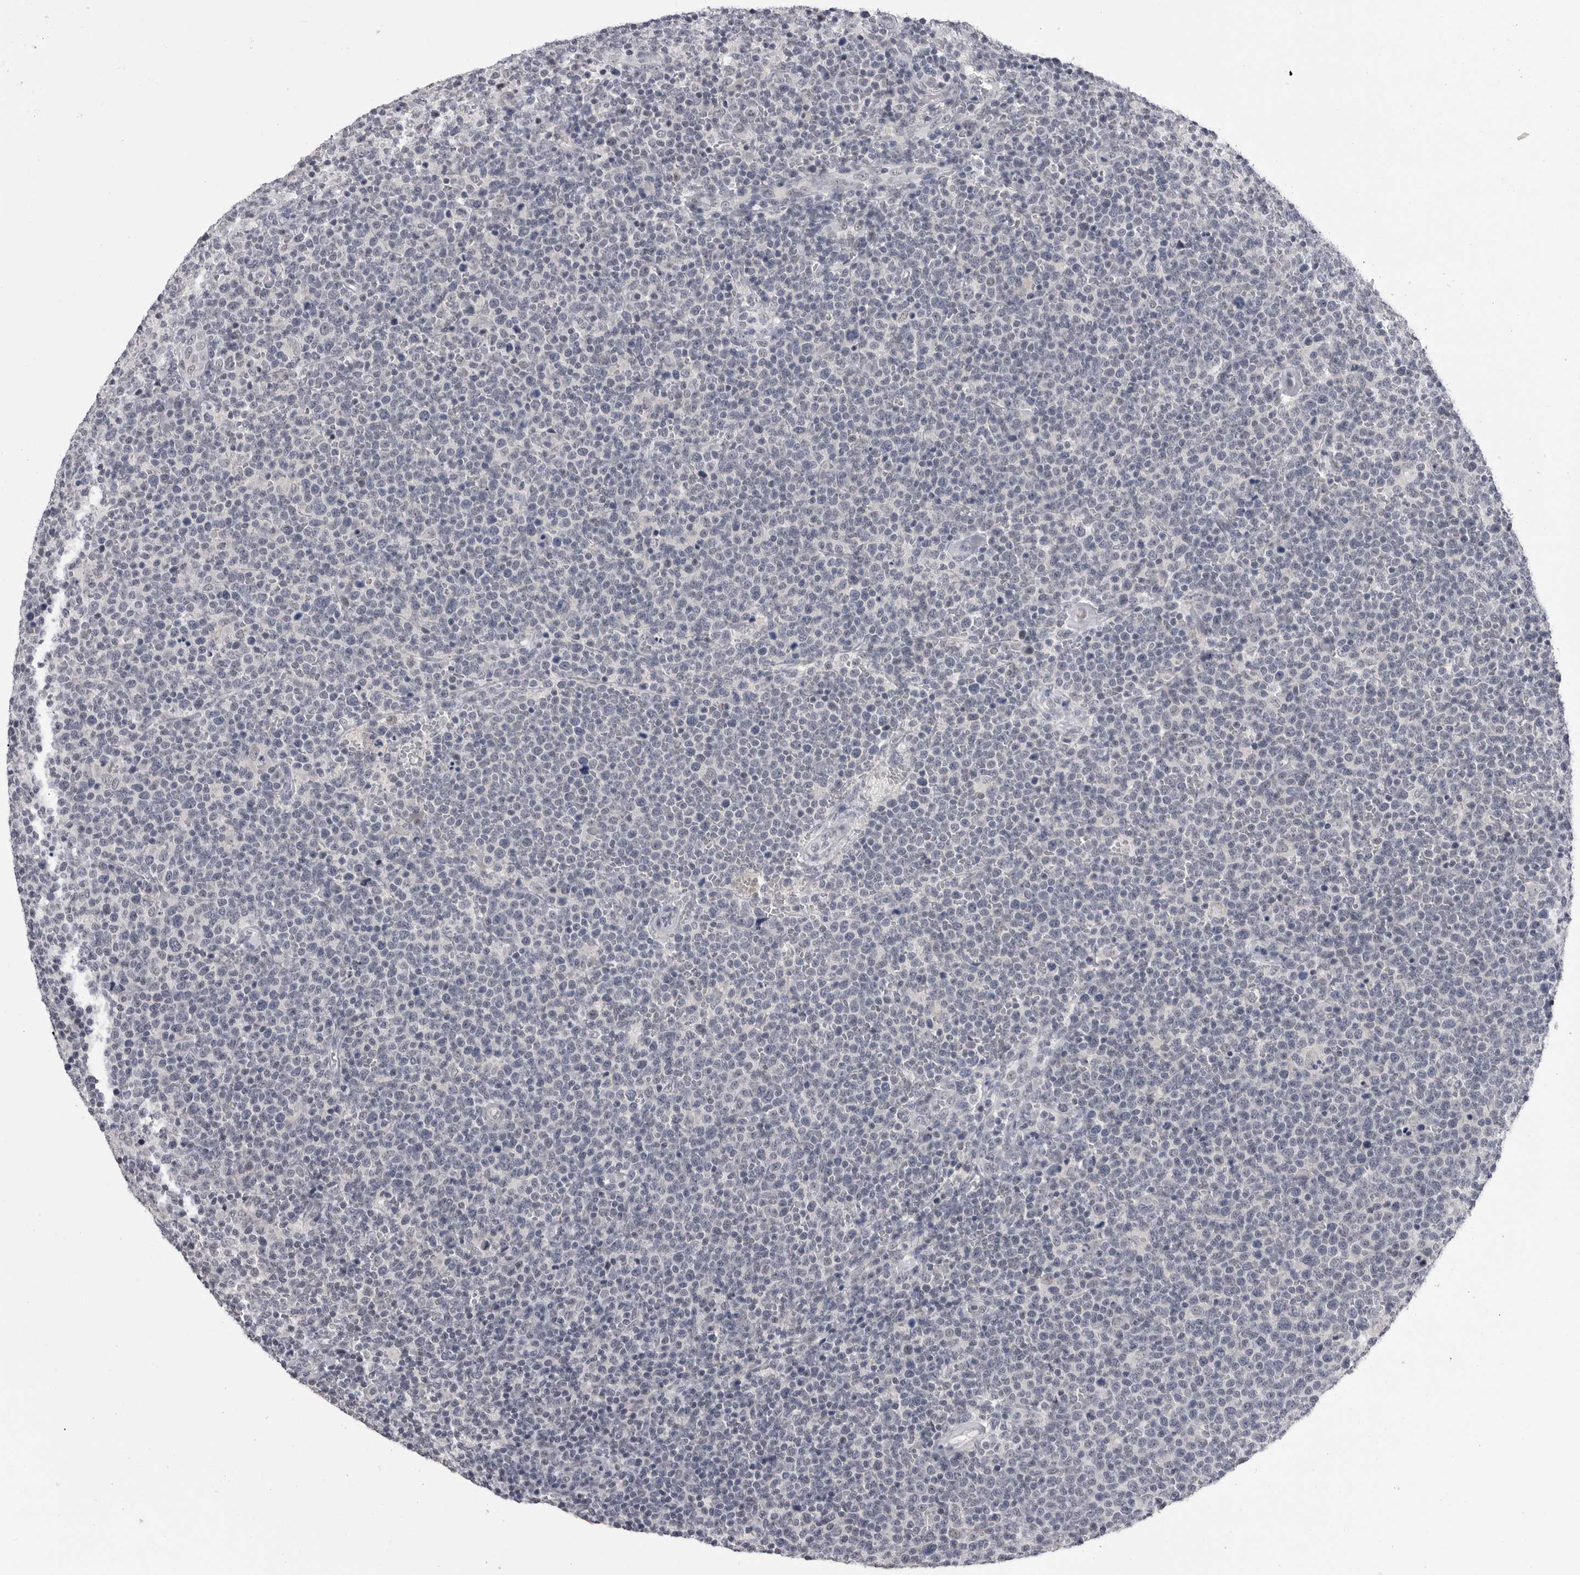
{"staining": {"intensity": "negative", "quantity": "none", "location": "none"}, "tissue": "lymphoma", "cell_type": "Tumor cells", "image_type": "cancer", "snomed": [{"axis": "morphology", "description": "Malignant lymphoma, non-Hodgkin's type, High grade"}, {"axis": "topography", "description": "Lymph node"}], "caption": "This micrograph is of lymphoma stained with immunohistochemistry to label a protein in brown with the nuclei are counter-stained blue. There is no expression in tumor cells. The staining is performed using DAB brown chromogen with nuclei counter-stained in using hematoxylin.", "gene": "DLG2", "patient": {"sex": "male", "age": 61}}